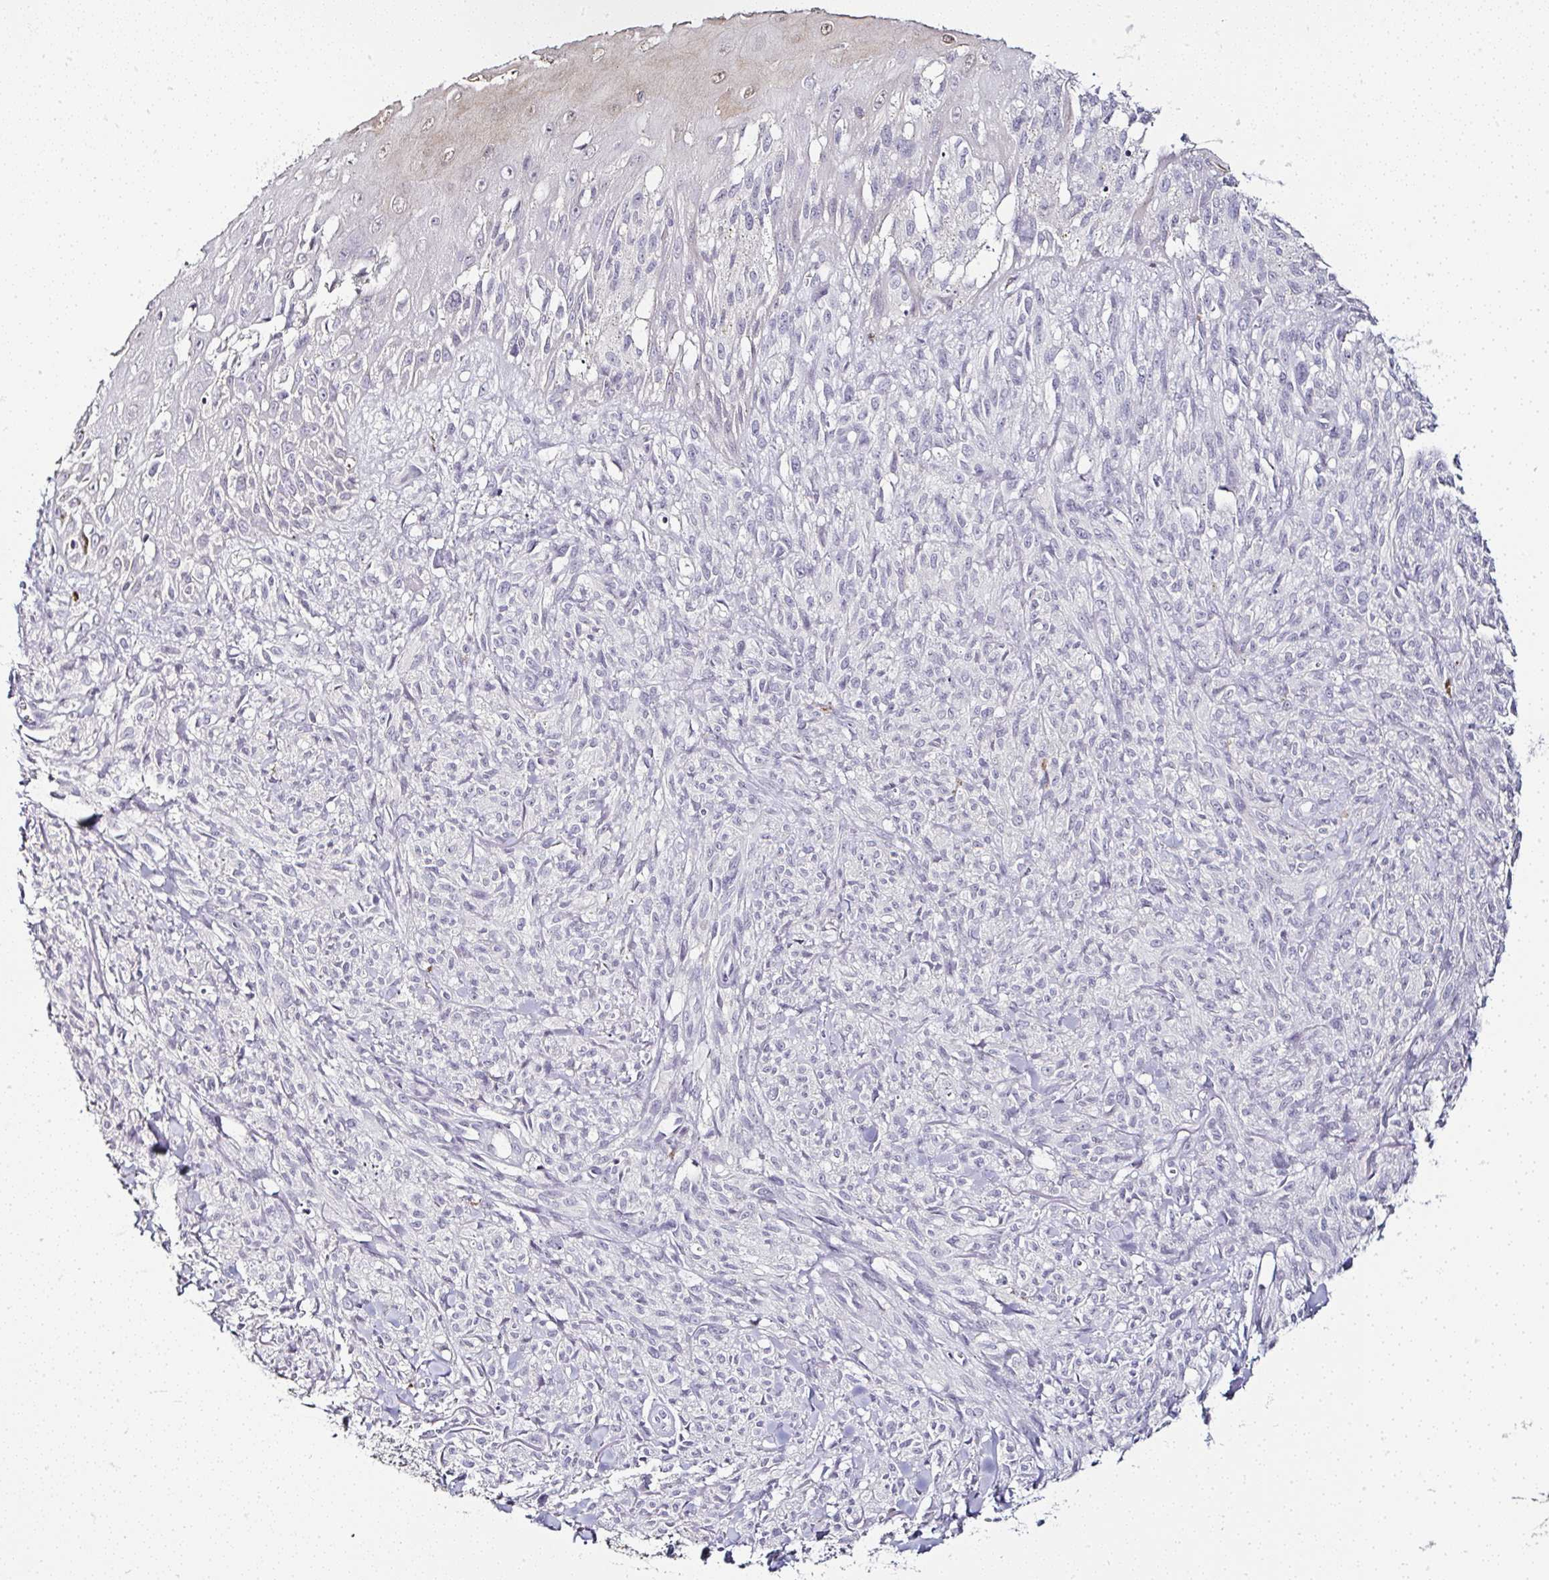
{"staining": {"intensity": "negative", "quantity": "none", "location": "none"}, "tissue": "melanoma", "cell_type": "Tumor cells", "image_type": "cancer", "snomed": [{"axis": "morphology", "description": "Malignant melanoma, NOS"}, {"axis": "topography", "description": "Skin of upper arm"}], "caption": "Immunohistochemistry (IHC) histopathology image of human malignant melanoma stained for a protein (brown), which exhibits no expression in tumor cells.", "gene": "SERPINB3", "patient": {"sex": "female", "age": 65}}